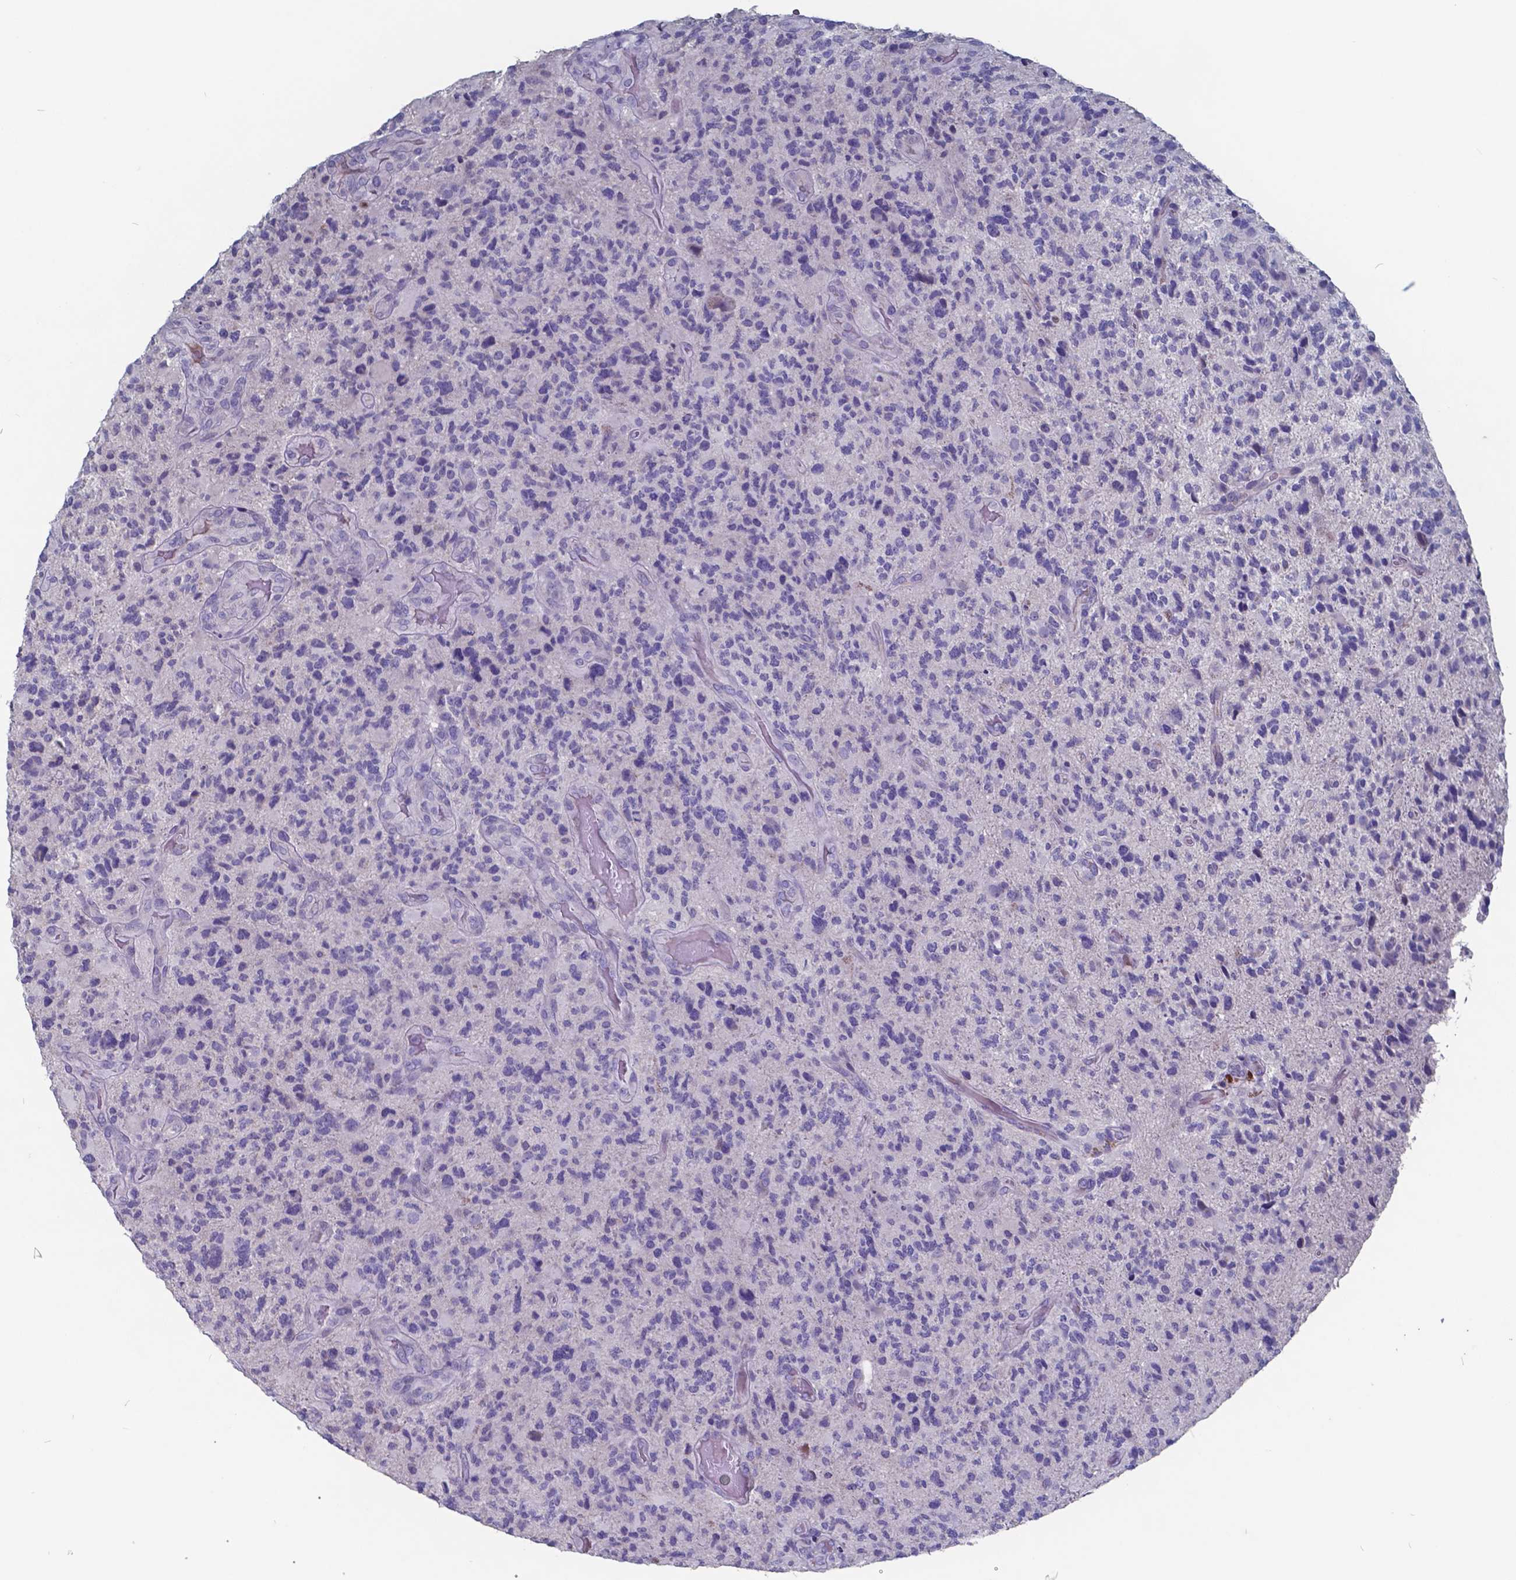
{"staining": {"intensity": "negative", "quantity": "none", "location": "none"}, "tissue": "glioma", "cell_type": "Tumor cells", "image_type": "cancer", "snomed": [{"axis": "morphology", "description": "Glioma, malignant, High grade"}, {"axis": "topography", "description": "Brain"}], "caption": "Immunohistochemical staining of human glioma displays no significant expression in tumor cells.", "gene": "TTR", "patient": {"sex": "female", "age": 71}}